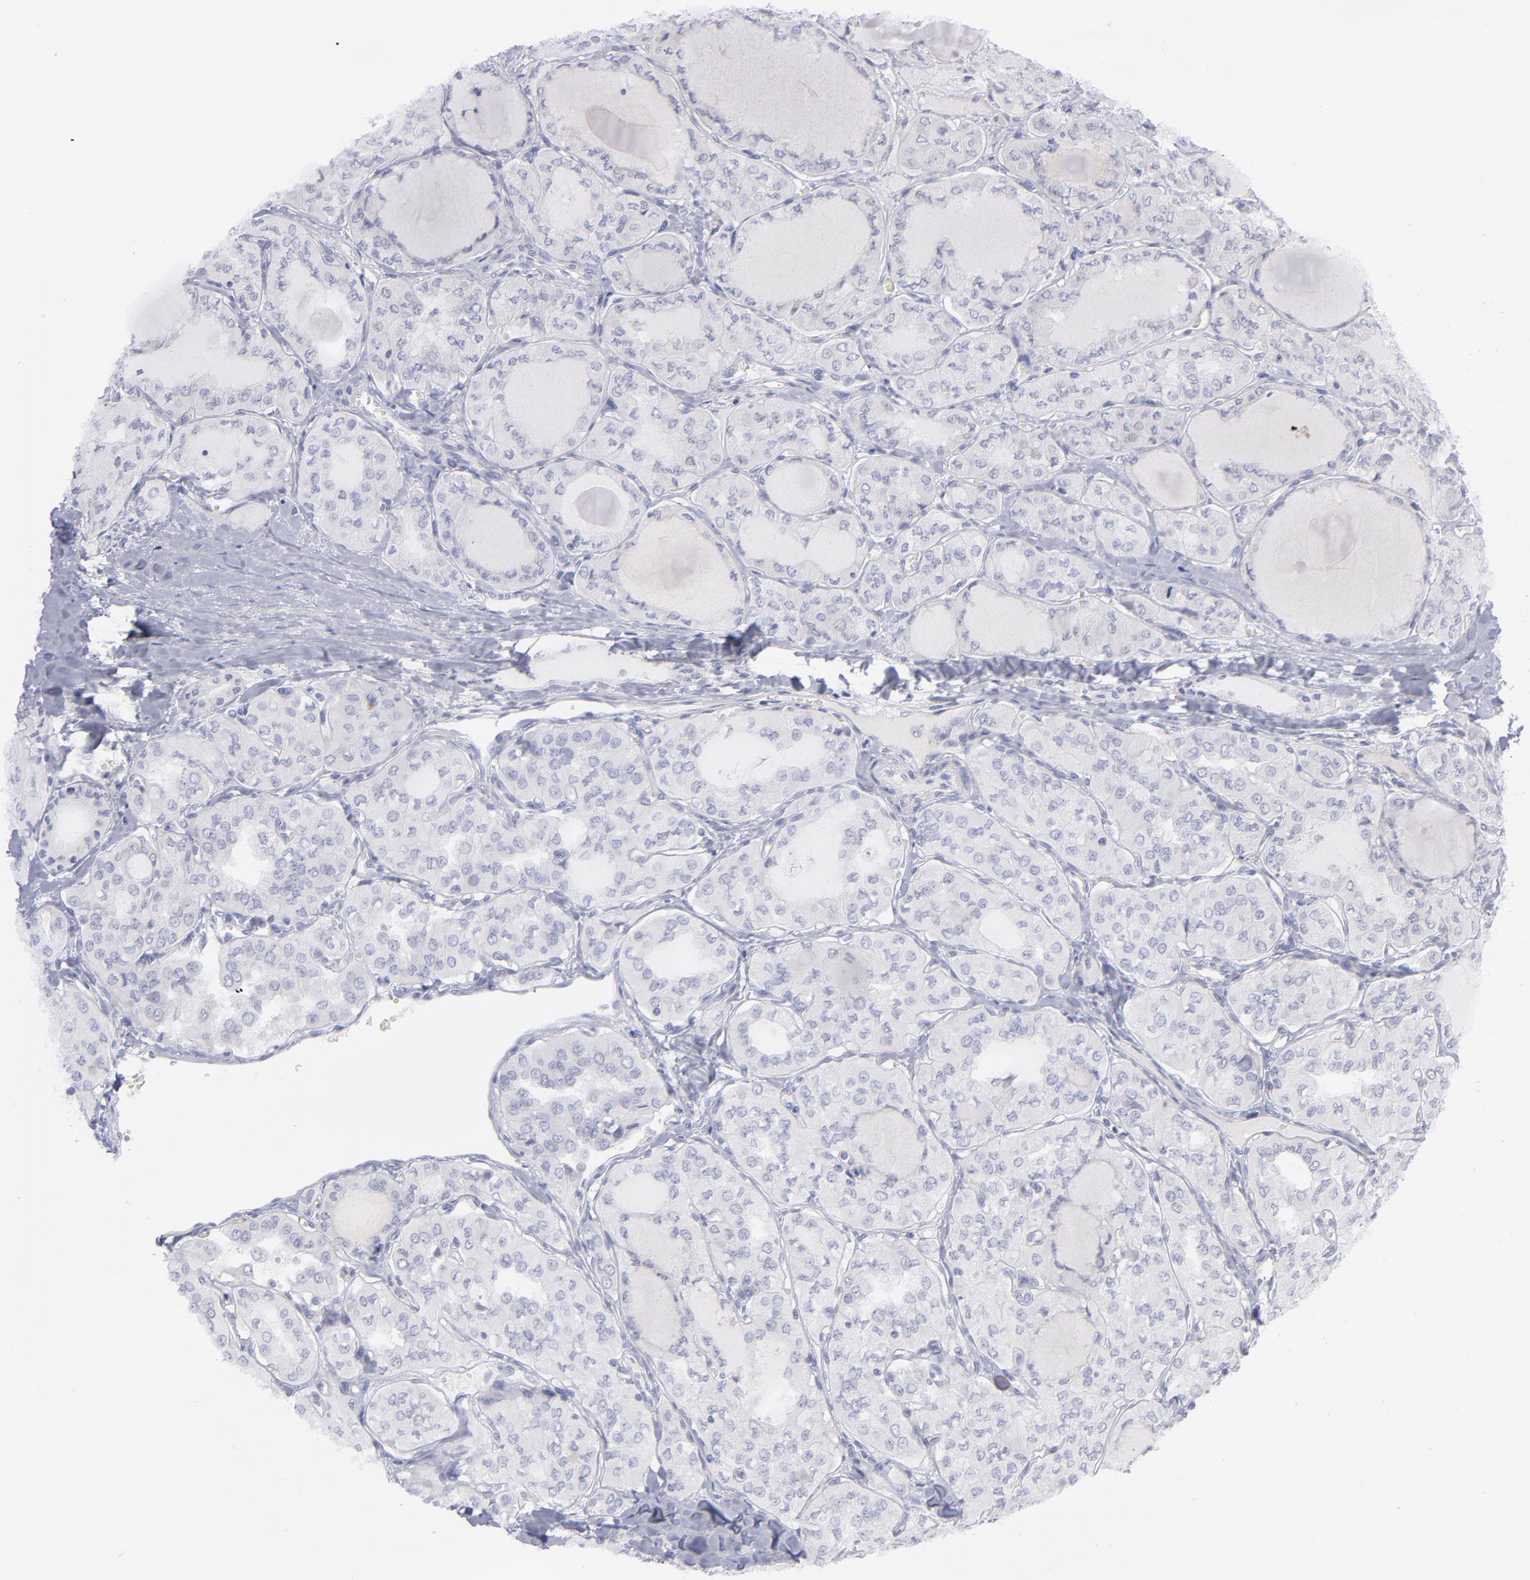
{"staining": {"intensity": "negative", "quantity": "none", "location": "none"}, "tissue": "thyroid cancer", "cell_type": "Tumor cells", "image_type": "cancer", "snomed": [{"axis": "morphology", "description": "Papillary adenocarcinoma, NOS"}, {"axis": "topography", "description": "Thyroid gland"}], "caption": "A high-resolution image shows immunohistochemistry (IHC) staining of papillary adenocarcinoma (thyroid), which shows no significant positivity in tumor cells.", "gene": "MTHFD2", "patient": {"sex": "male", "age": 20}}